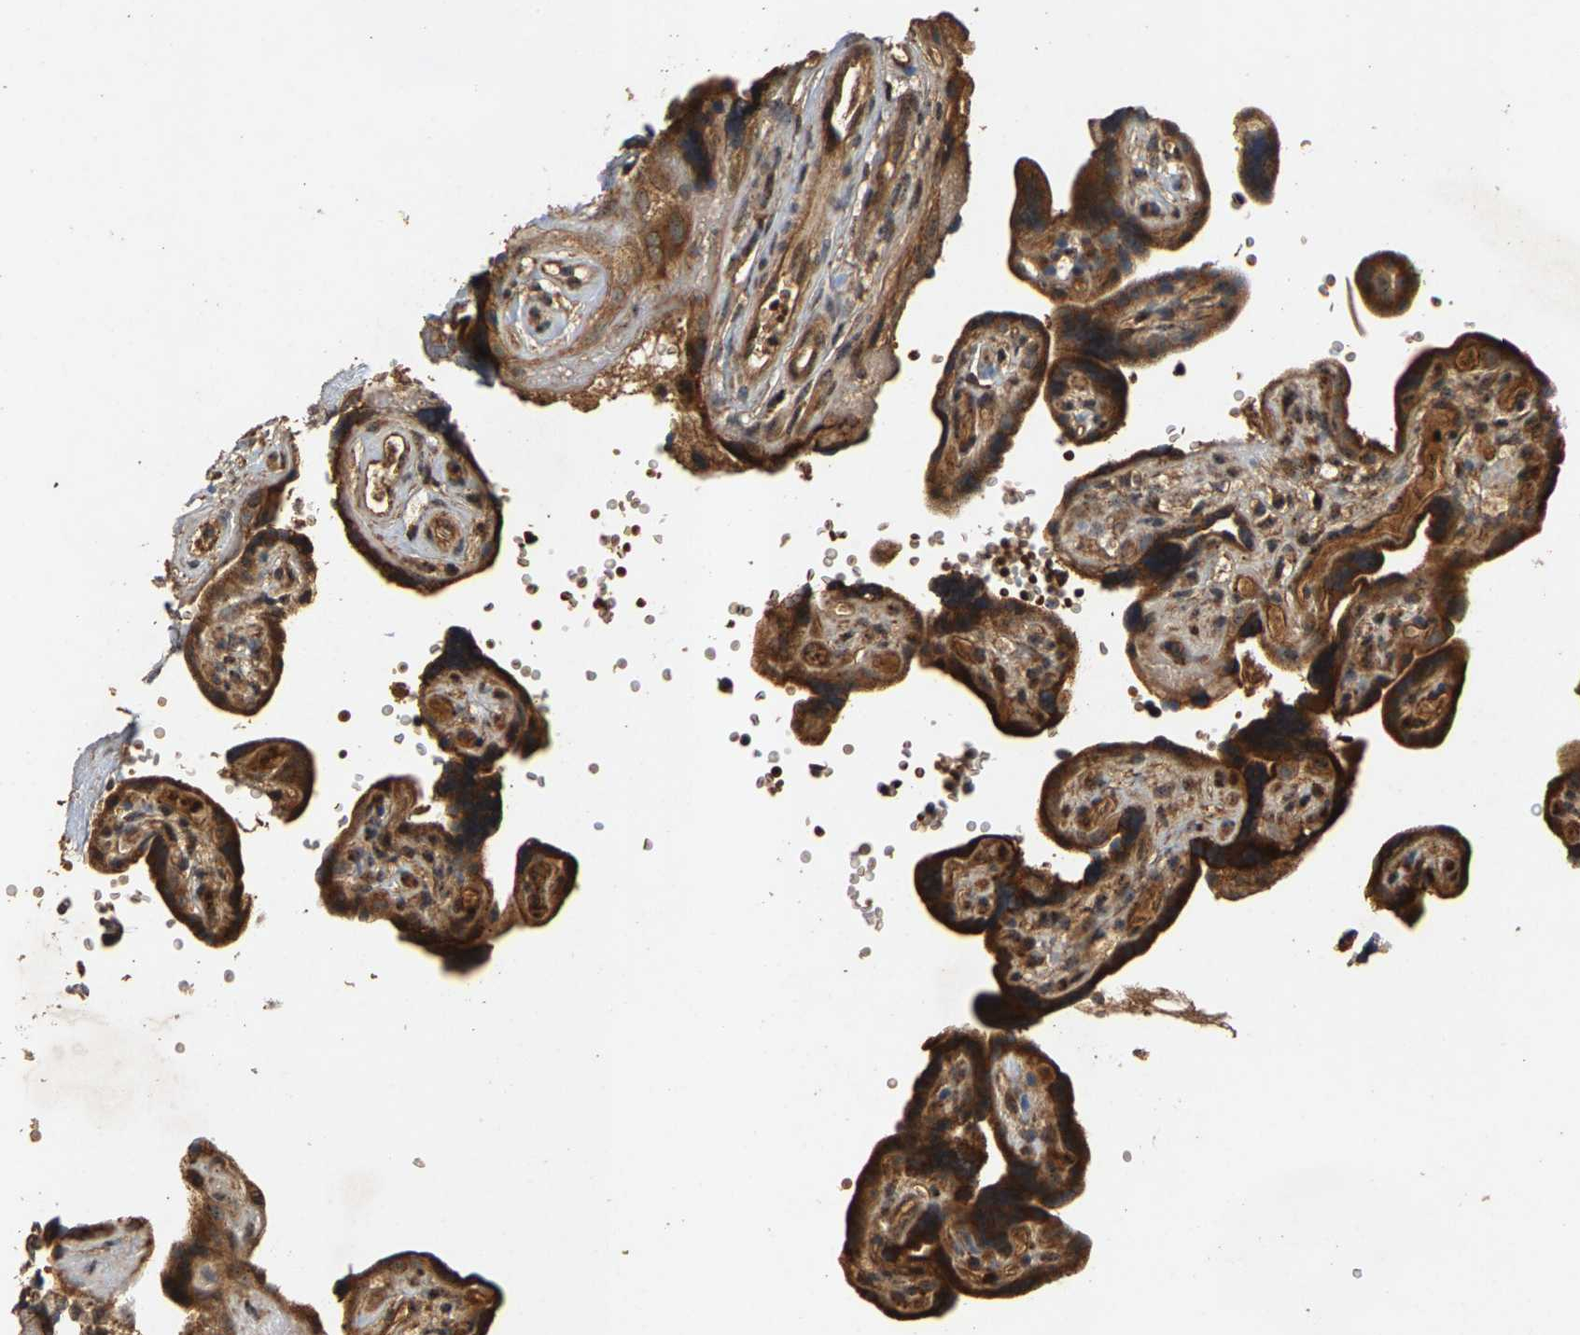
{"staining": {"intensity": "strong", "quantity": ">75%", "location": "cytoplasmic/membranous"}, "tissue": "placenta", "cell_type": "Decidual cells", "image_type": "normal", "snomed": [{"axis": "morphology", "description": "Normal tissue, NOS"}, {"axis": "topography", "description": "Placenta"}], "caption": "About >75% of decidual cells in normal placenta show strong cytoplasmic/membranous protein positivity as visualized by brown immunohistochemical staining.", "gene": "CIDEC", "patient": {"sex": "female", "age": 30}}